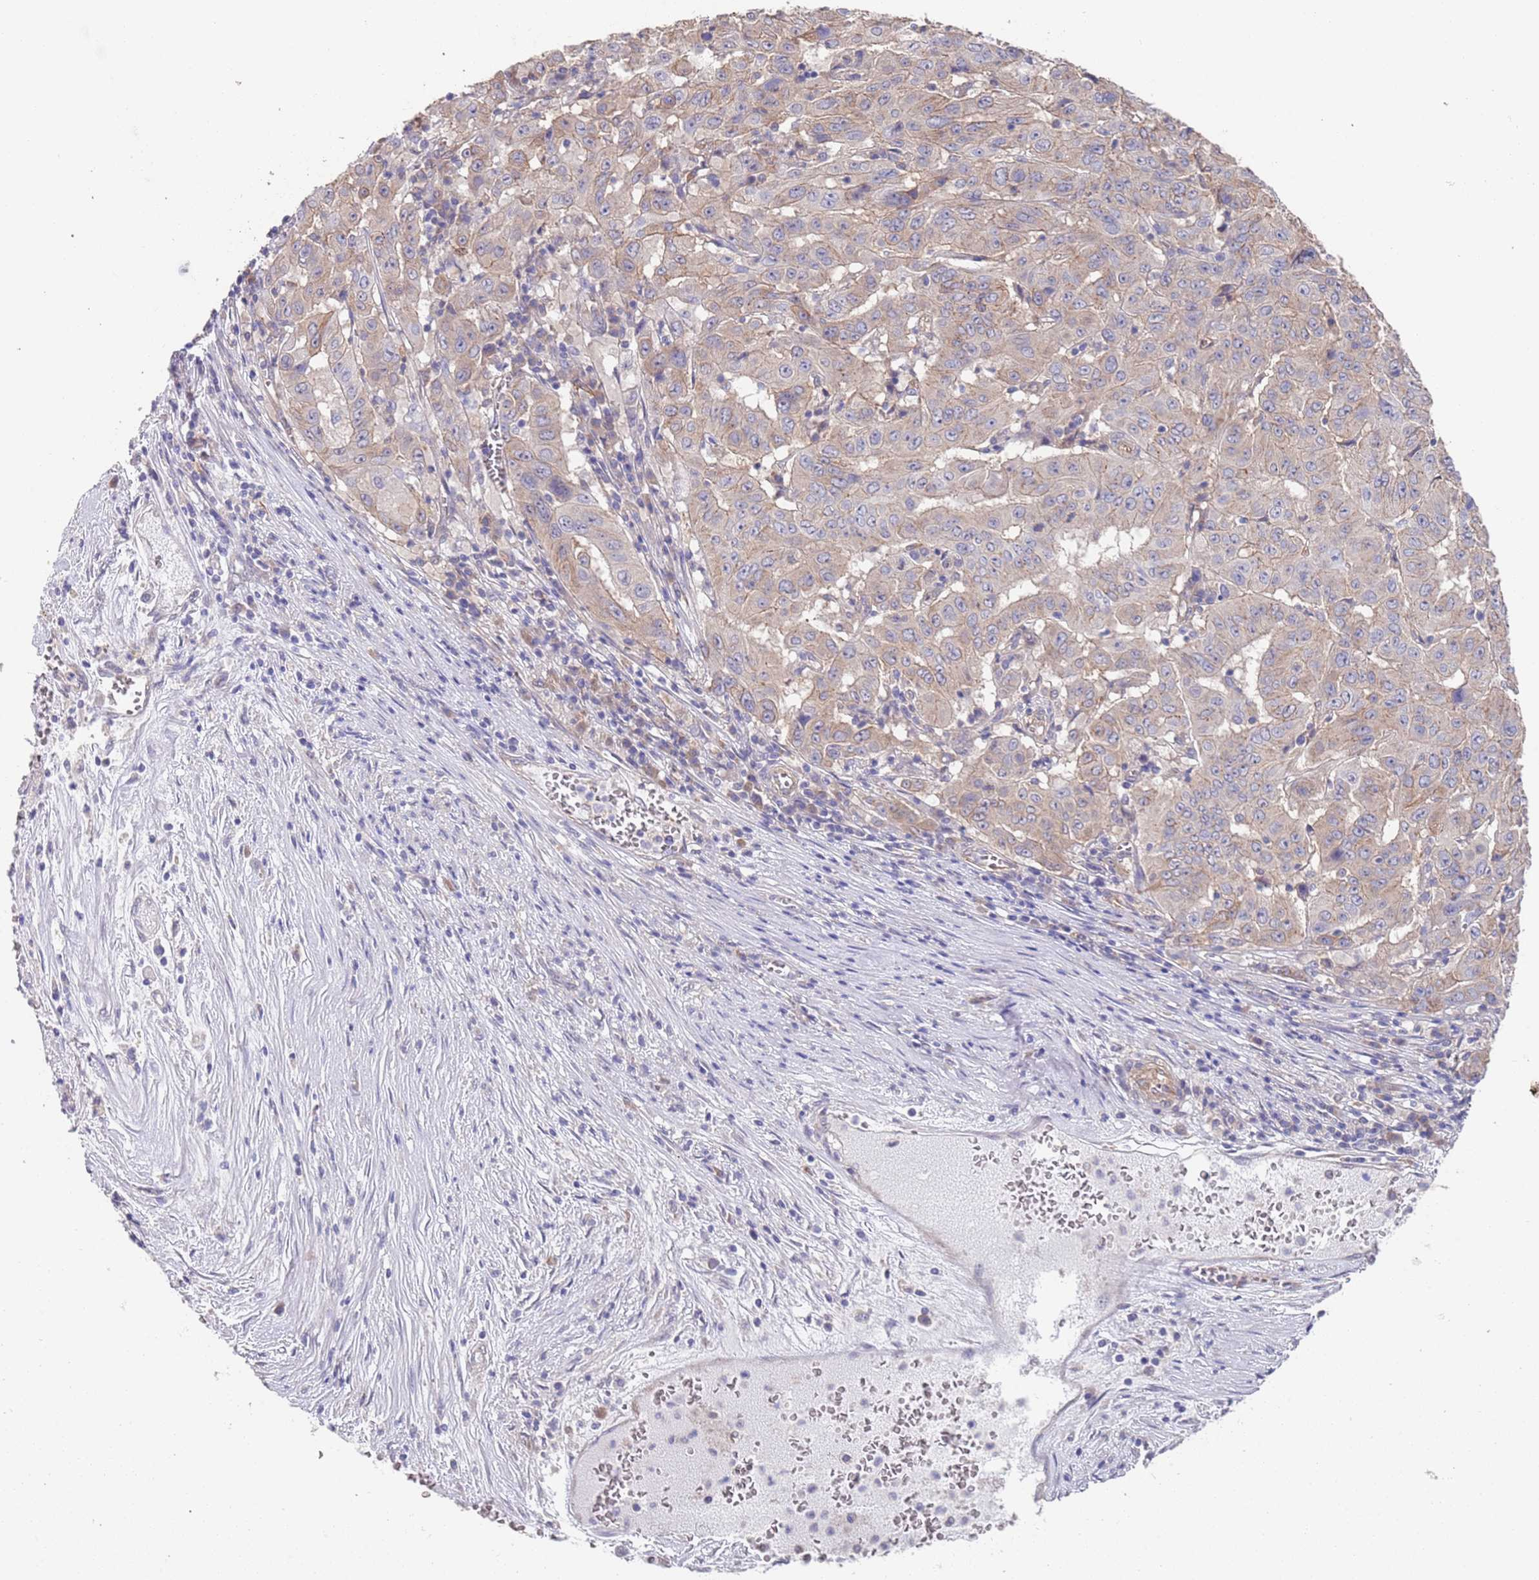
{"staining": {"intensity": "weak", "quantity": "<25%", "location": "cytoplasmic/membranous"}, "tissue": "pancreatic cancer", "cell_type": "Tumor cells", "image_type": "cancer", "snomed": [{"axis": "morphology", "description": "Adenocarcinoma, NOS"}, {"axis": "topography", "description": "Pancreas"}], "caption": "Pancreatic adenocarcinoma was stained to show a protein in brown. There is no significant expression in tumor cells.", "gene": "ANK2", "patient": {"sex": "male", "age": 63}}